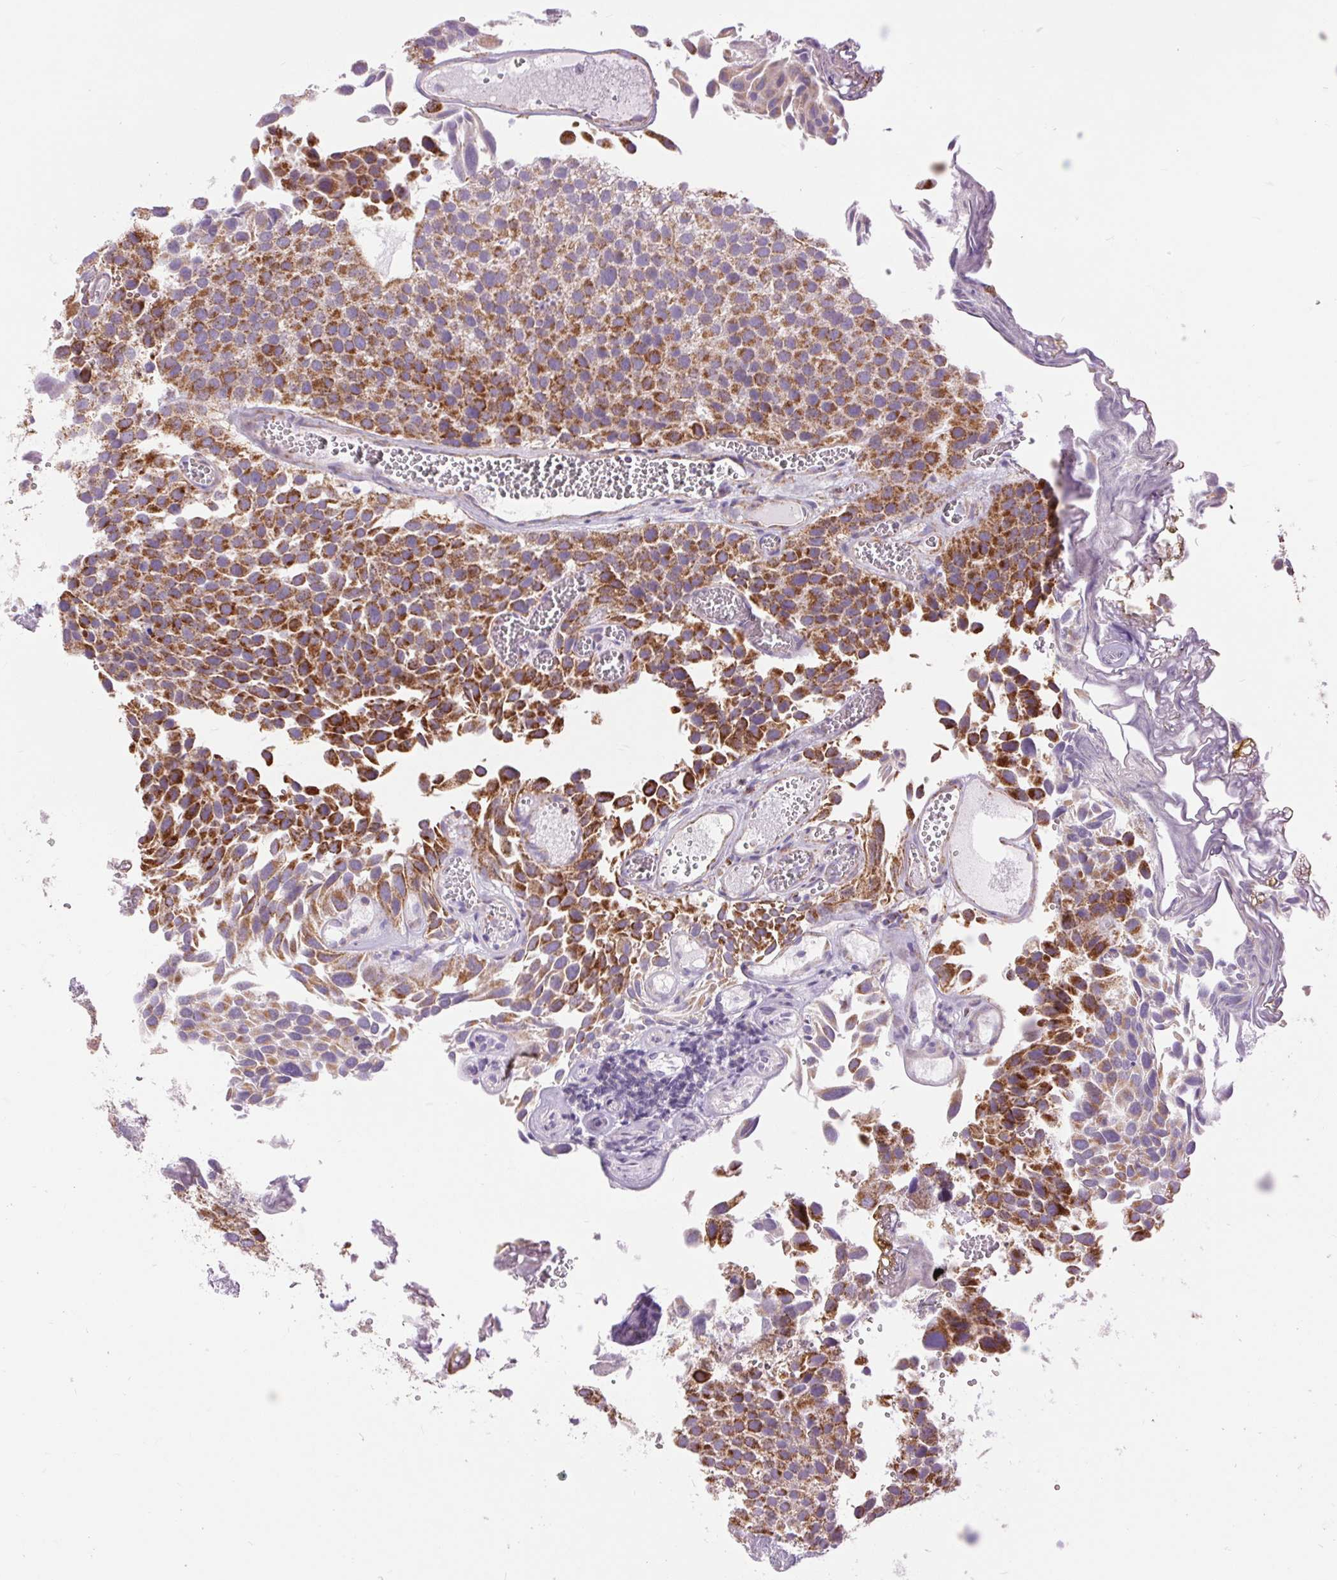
{"staining": {"intensity": "strong", "quantity": ">75%", "location": "cytoplasmic/membranous"}, "tissue": "urothelial cancer", "cell_type": "Tumor cells", "image_type": "cancer", "snomed": [{"axis": "morphology", "description": "Urothelial carcinoma, Low grade"}, {"axis": "topography", "description": "Urinary bladder"}], "caption": "Human urothelial cancer stained with a brown dye displays strong cytoplasmic/membranous positive expression in about >75% of tumor cells.", "gene": "ATP5PB", "patient": {"sex": "female", "age": 69}}